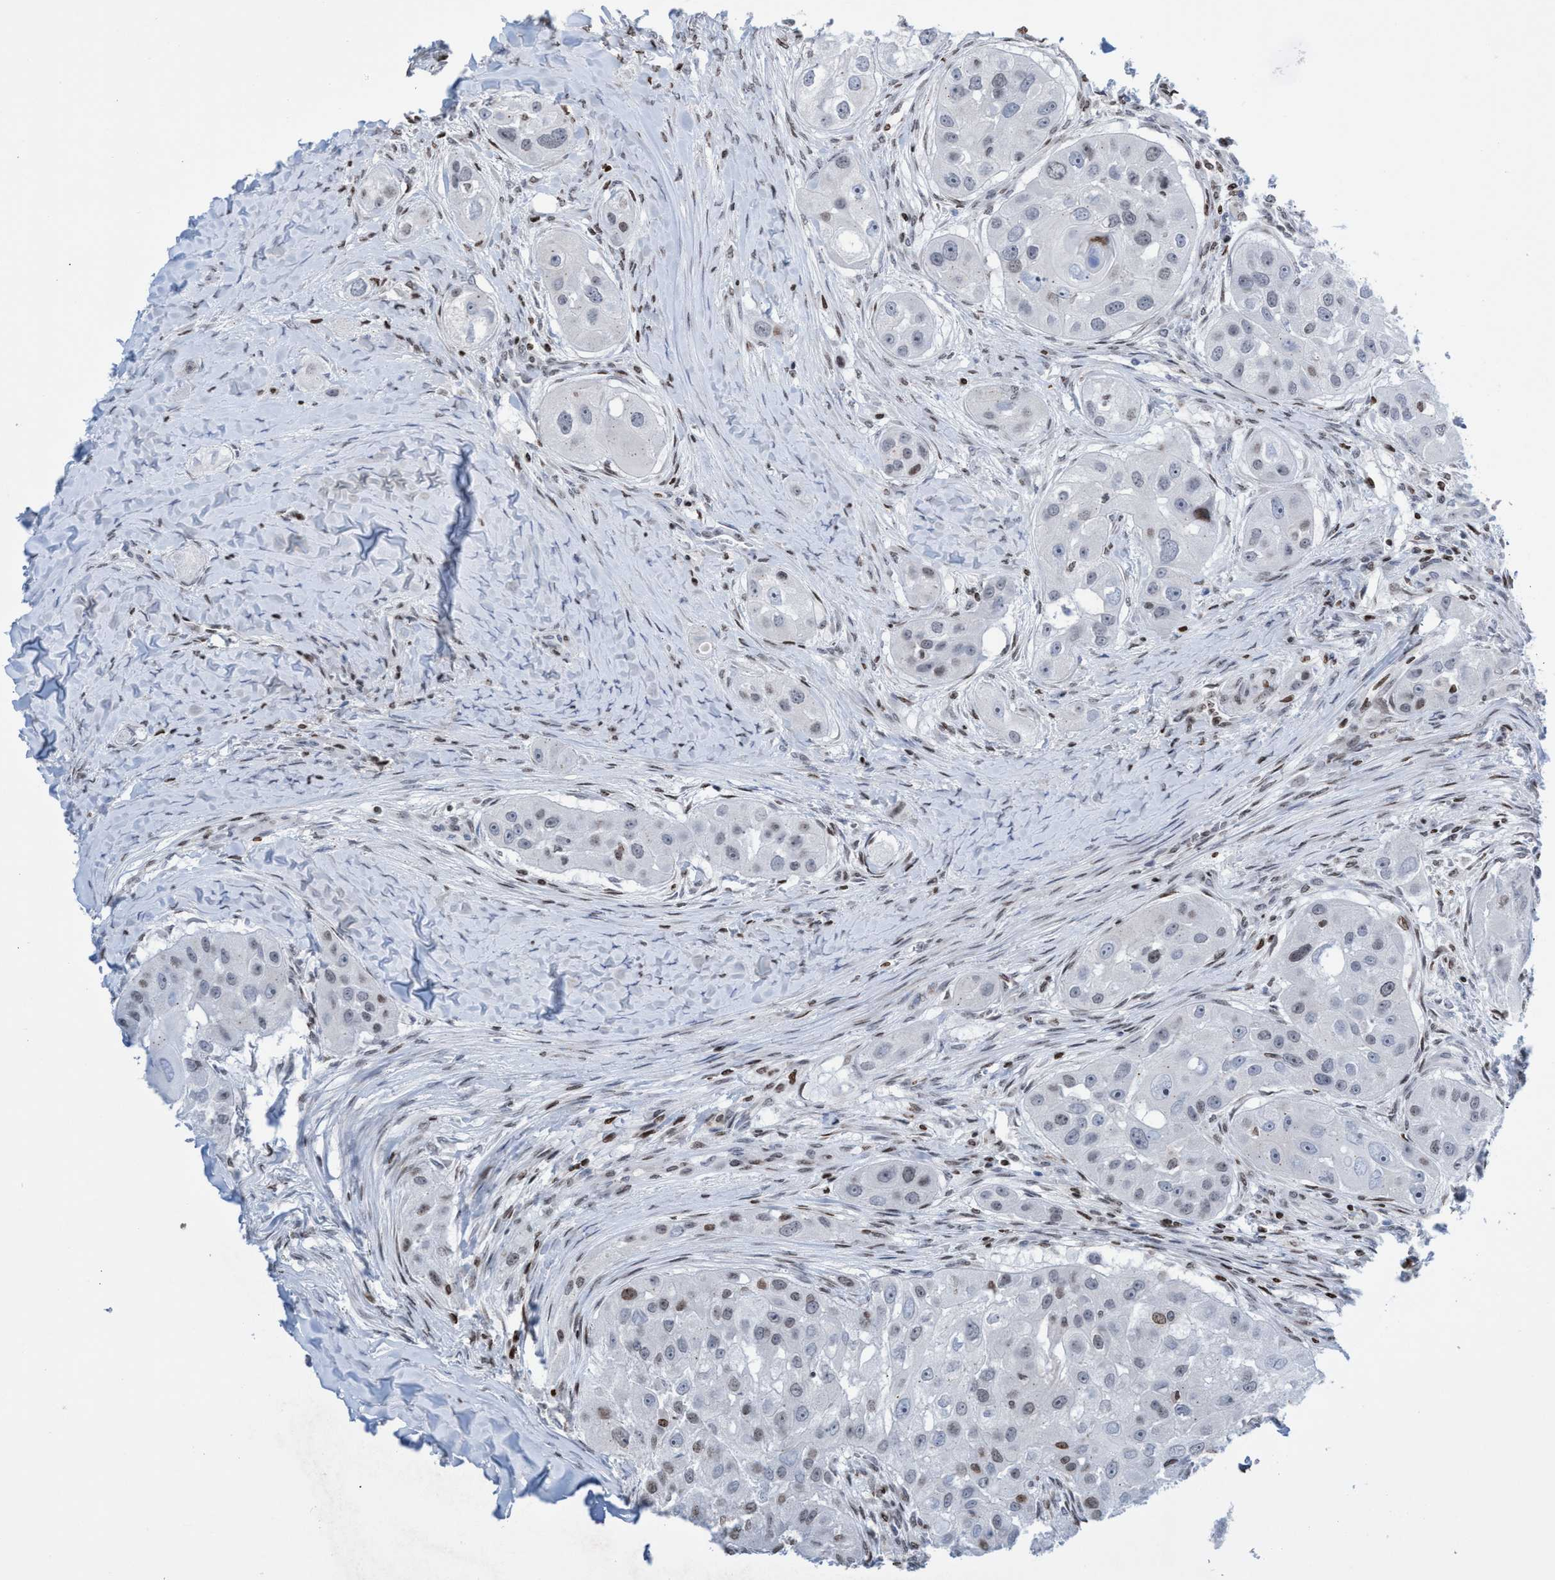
{"staining": {"intensity": "moderate", "quantity": "<25%", "location": "nuclear"}, "tissue": "head and neck cancer", "cell_type": "Tumor cells", "image_type": "cancer", "snomed": [{"axis": "morphology", "description": "Normal tissue, NOS"}, {"axis": "morphology", "description": "Squamous cell carcinoma, NOS"}, {"axis": "topography", "description": "Skeletal muscle"}, {"axis": "topography", "description": "Head-Neck"}], "caption": "IHC micrograph of neoplastic tissue: human head and neck cancer (squamous cell carcinoma) stained using immunohistochemistry demonstrates low levels of moderate protein expression localized specifically in the nuclear of tumor cells, appearing as a nuclear brown color.", "gene": "CBX2", "patient": {"sex": "male", "age": 51}}